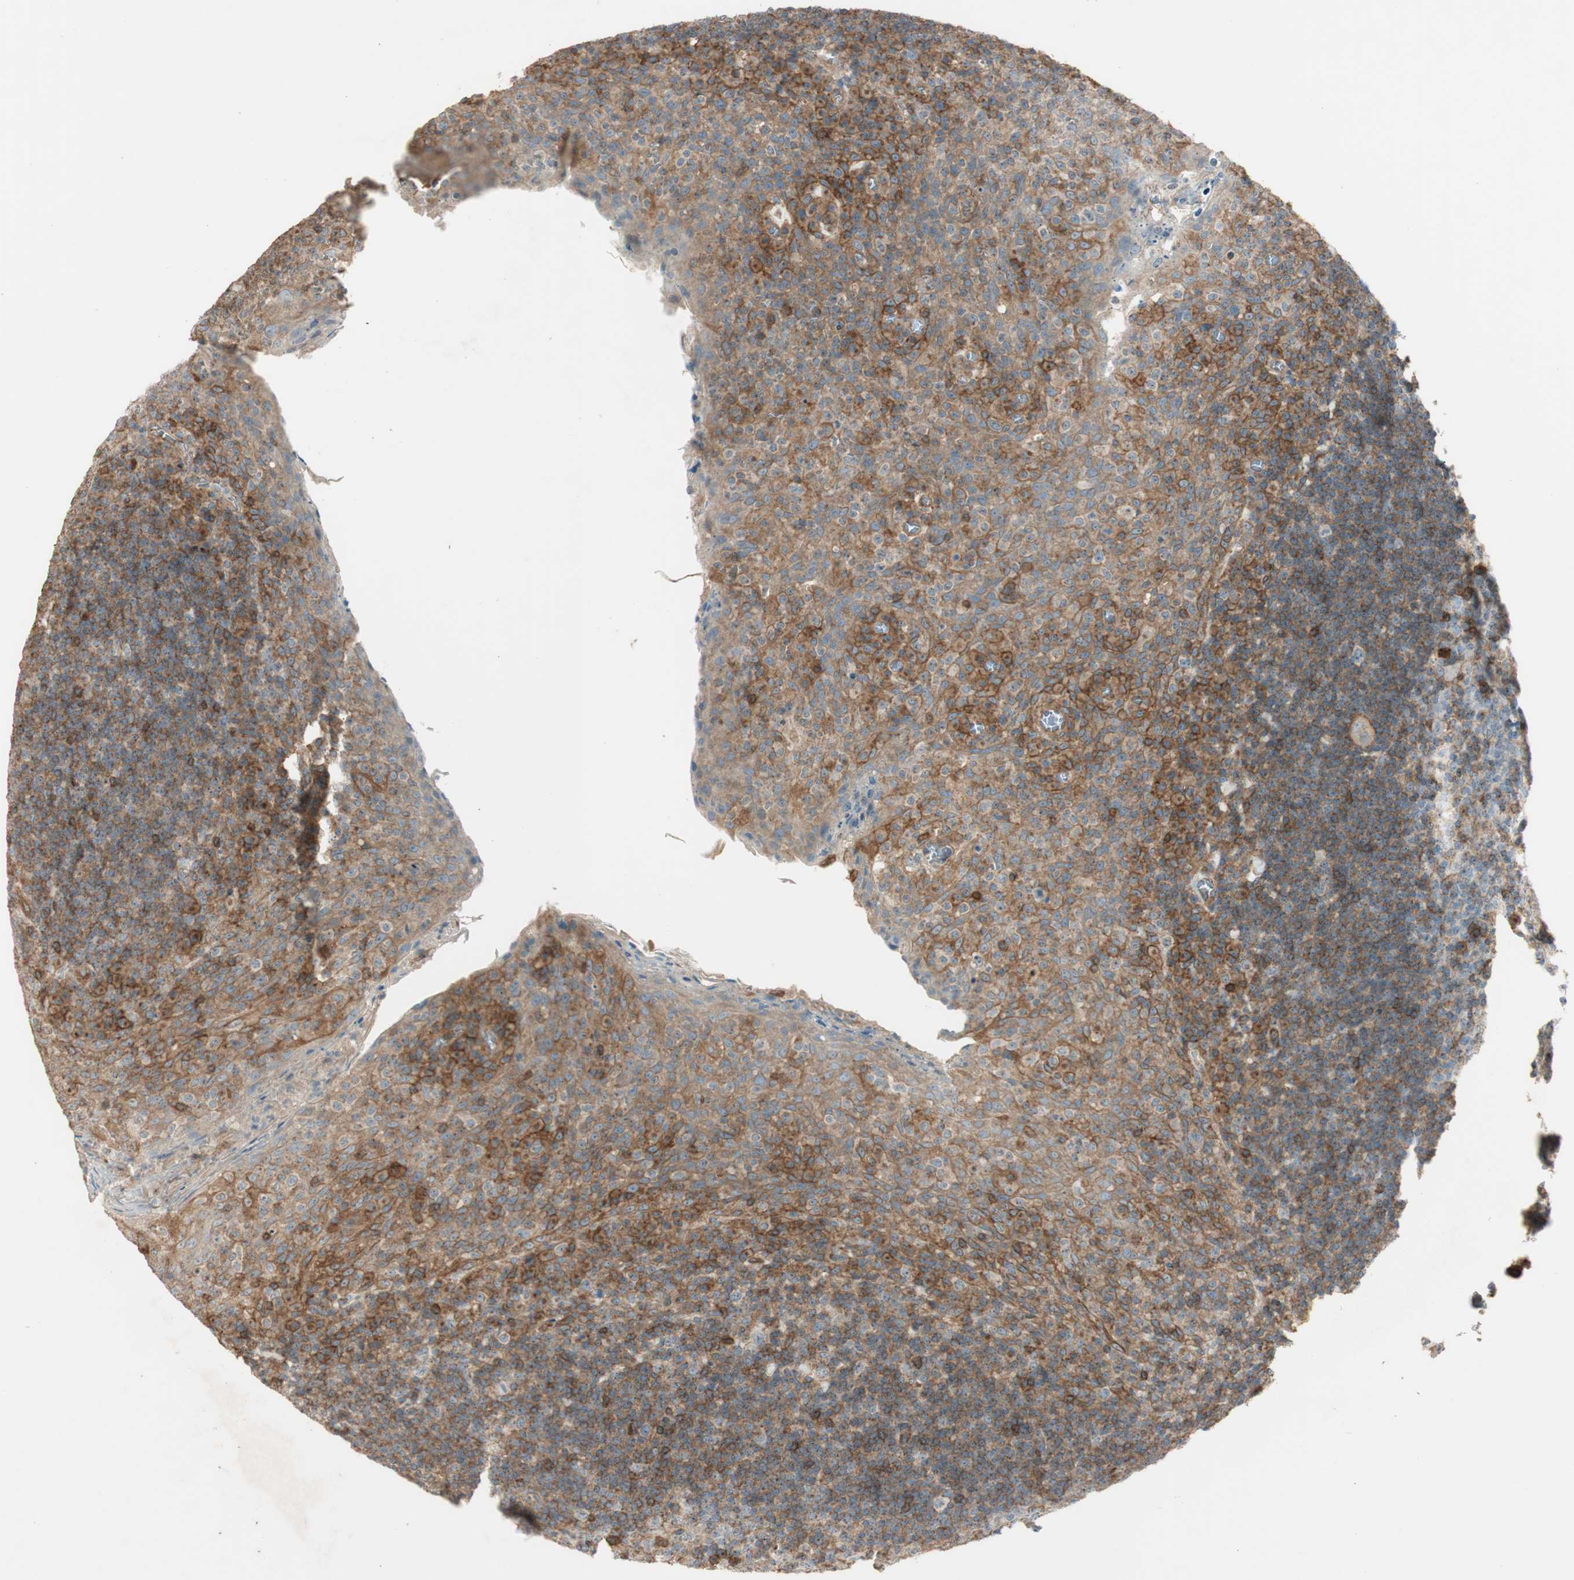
{"staining": {"intensity": "weak", "quantity": "<25%", "location": "cytoplasmic/membranous"}, "tissue": "tonsil", "cell_type": "Germinal center cells", "image_type": "normal", "snomed": [{"axis": "morphology", "description": "Normal tissue, NOS"}, {"axis": "topography", "description": "Tonsil"}], "caption": "High magnification brightfield microscopy of benign tonsil stained with DAB (brown) and counterstained with hematoxylin (blue): germinal center cells show no significant positivity.", "gene": "BTN3A3", "patient": {"sex": "male", "age": 17}}